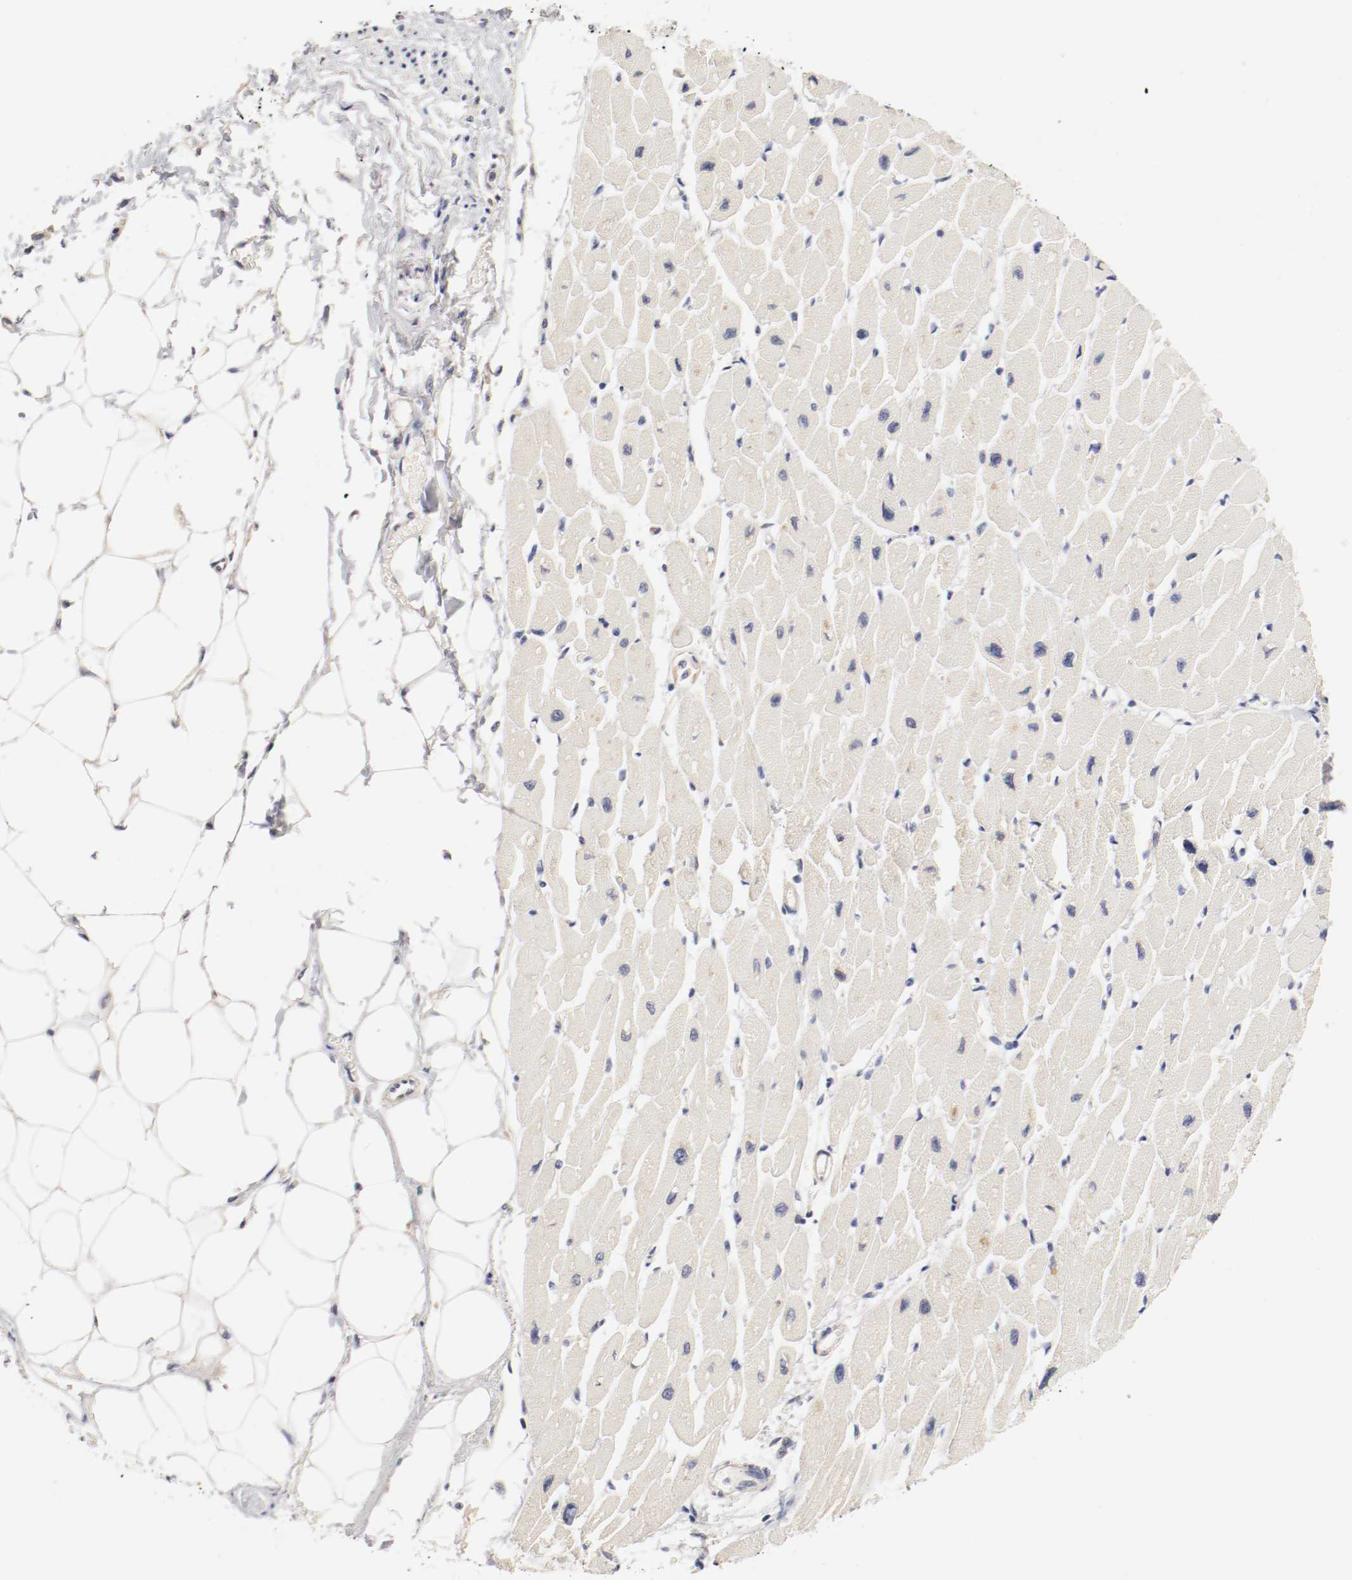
{"staining": {"intensity": "negative", "quantity": "none", "location": "none"}, "tissue": "heart muscle", "cell_type": "Cardiomyocytes", "image_type": "normal", "snomed": [{"axis": "morphology", "description": "Normal tissue, NOS"}, {"axis": "topography", "description": "Heart"}], "caption": "A micrograph of human heart muscle is negative for staining in cardiomyocytes. The staining was performed using DAB to visualize the protein expression in brown, while the nuclei were stained in blue with hematoxylin (Magnification: 20x).", "gene": "CEBPE", "patient": {"sex": "female", "age": 54}}